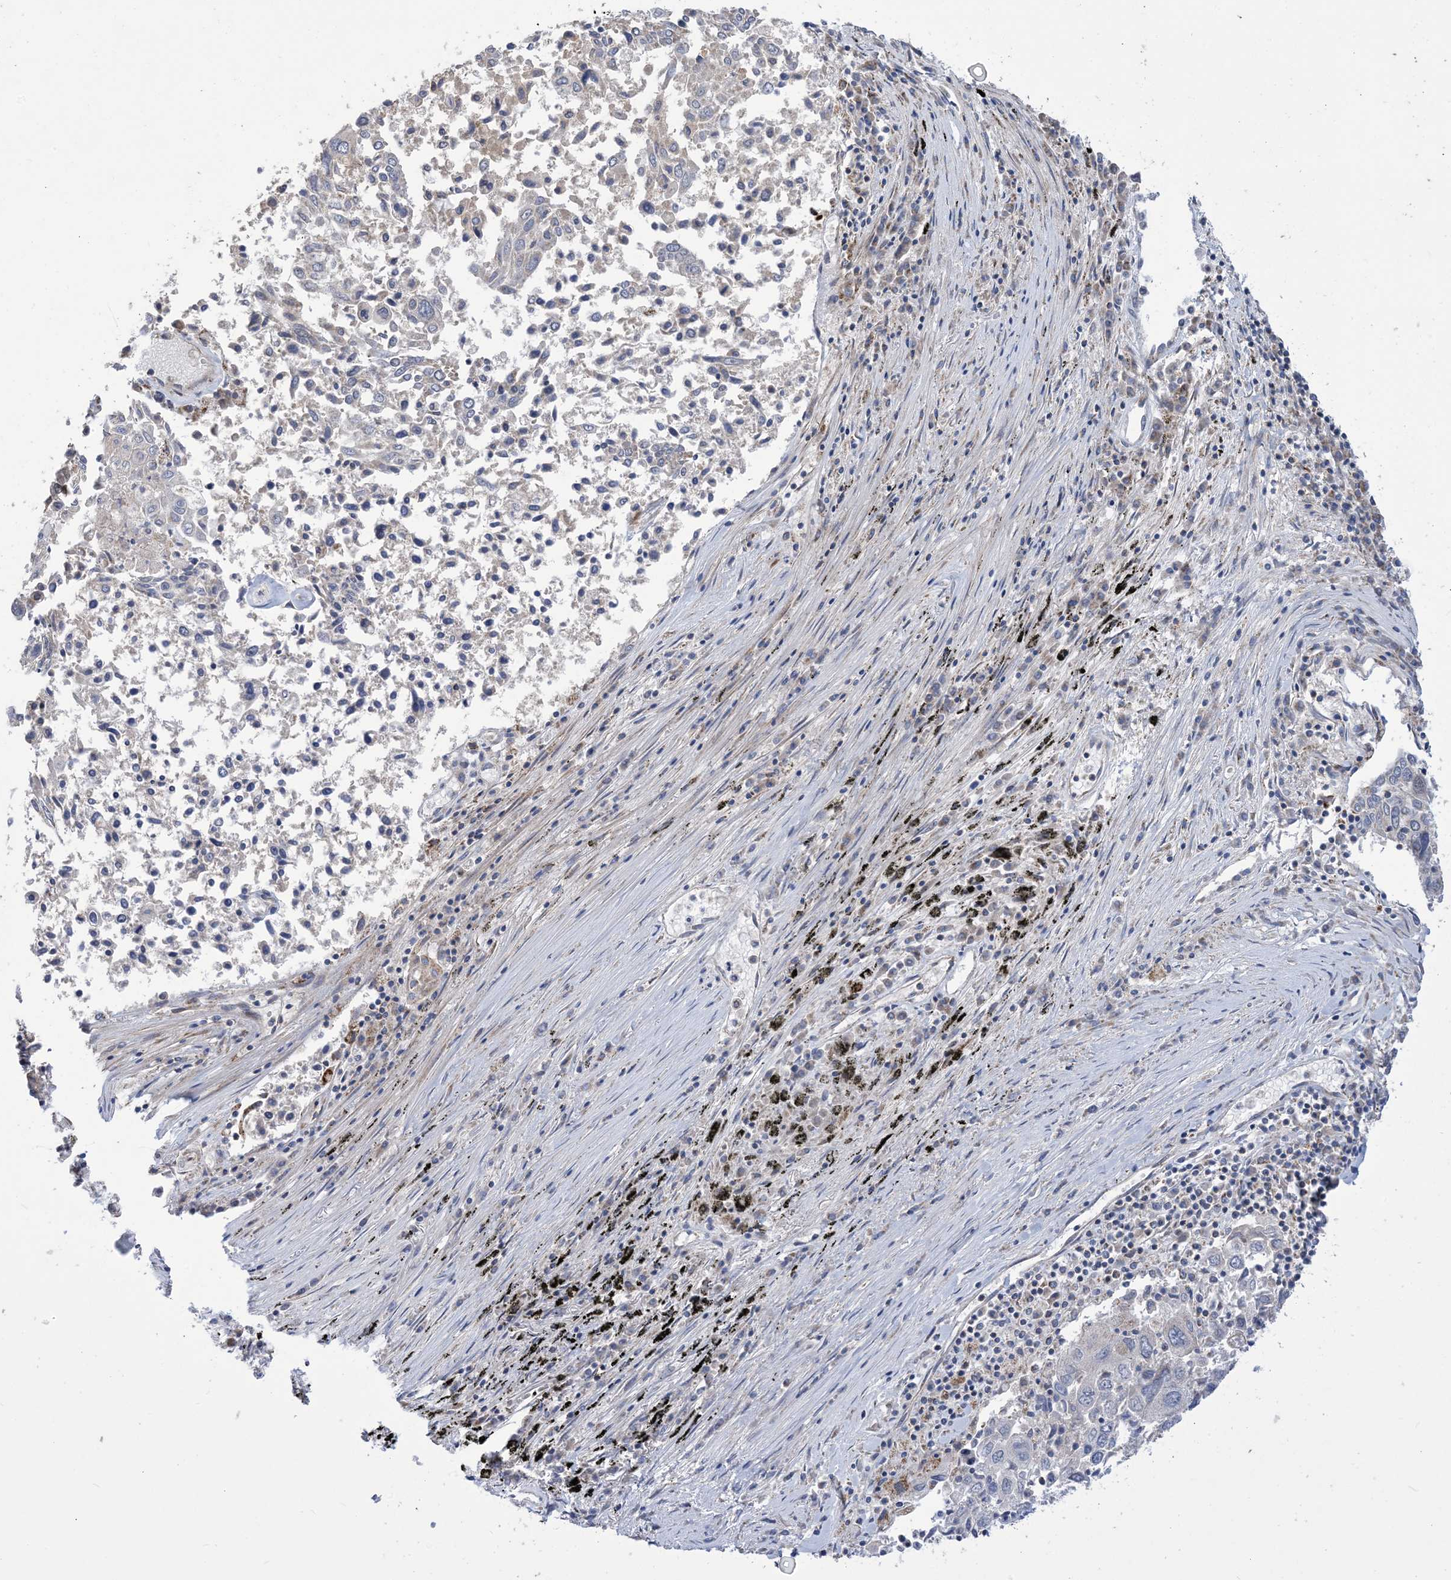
{"staining": {"intensity": "negative", "quantity": "none", "location": "none"}, "tissue": "lung cancer", "cell_type": "Tumor cells", "image_type": "cancer", "snomed": [{"axis": "morphology", "description": "Squamous cell carcinoma, NOS"}, {"axis": "topography", "description": "Lung"}], "caption": "Immunohistochemistry (IHC) histopathology image of neoplastic tissue: human lung squamous cell carcinoma stained with DAB (3,3'-diaminobenzidine) reveals no significant protein positivity in tumor cells.", "gene": "CLEC16A", "patient": {"sex": "male", "age": 65}}